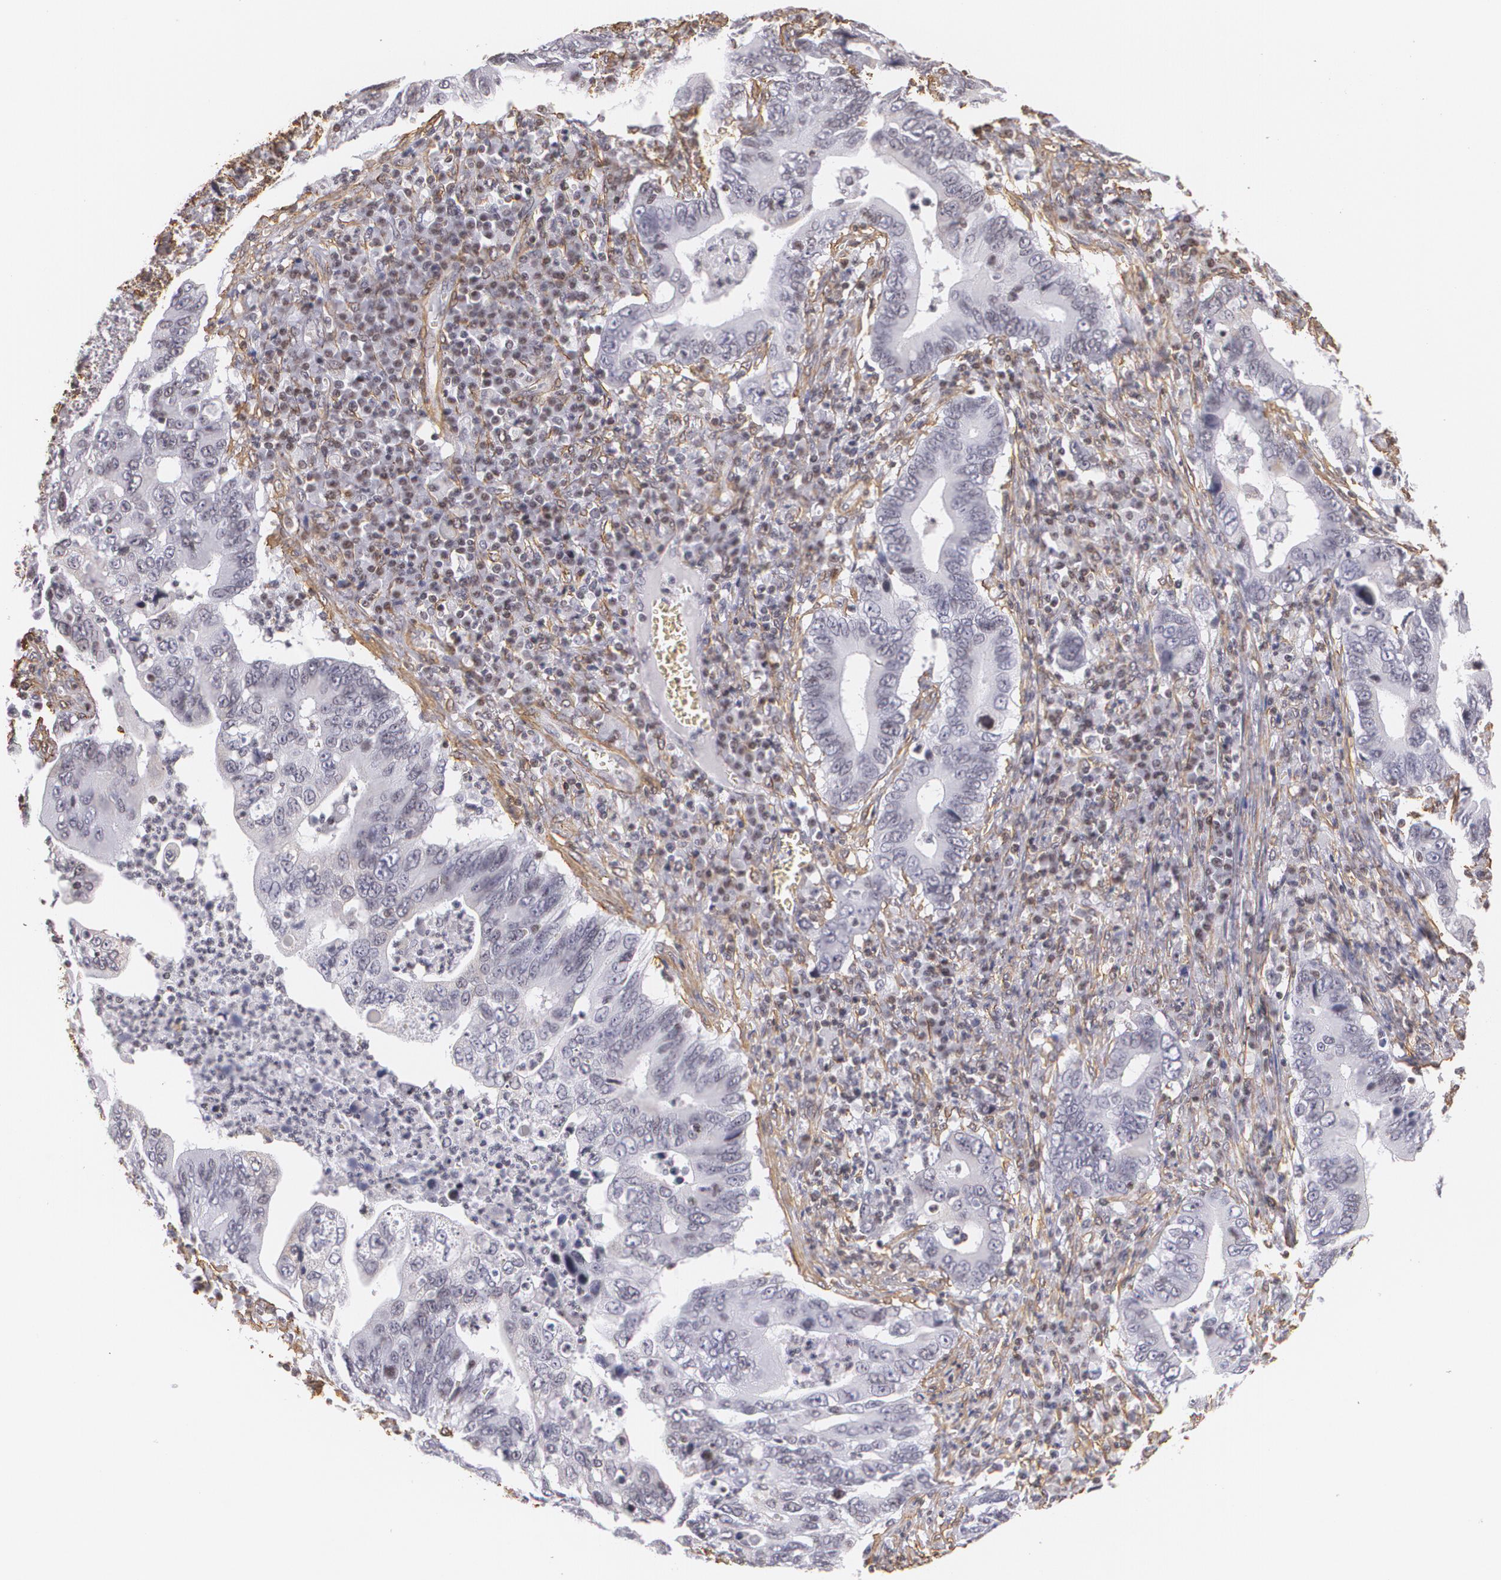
{"staining": {"intensity": "negative", "quantity": "none", "location": "none"}, "tissue": "stomach cancer", "cell_type": "Tumor cells", "image_type": "cancer", "snomed": [{"axis": "morphology", "description": "Adenocarcinoma, NOS"}, {"axis": "topography", "description": "Stomach, upper"}], "caption": "Tumor cells are negative for protein expression in human stomach cancer.", "gene": "VAMP1", "patient": {"sex": "male", "age": 63}}